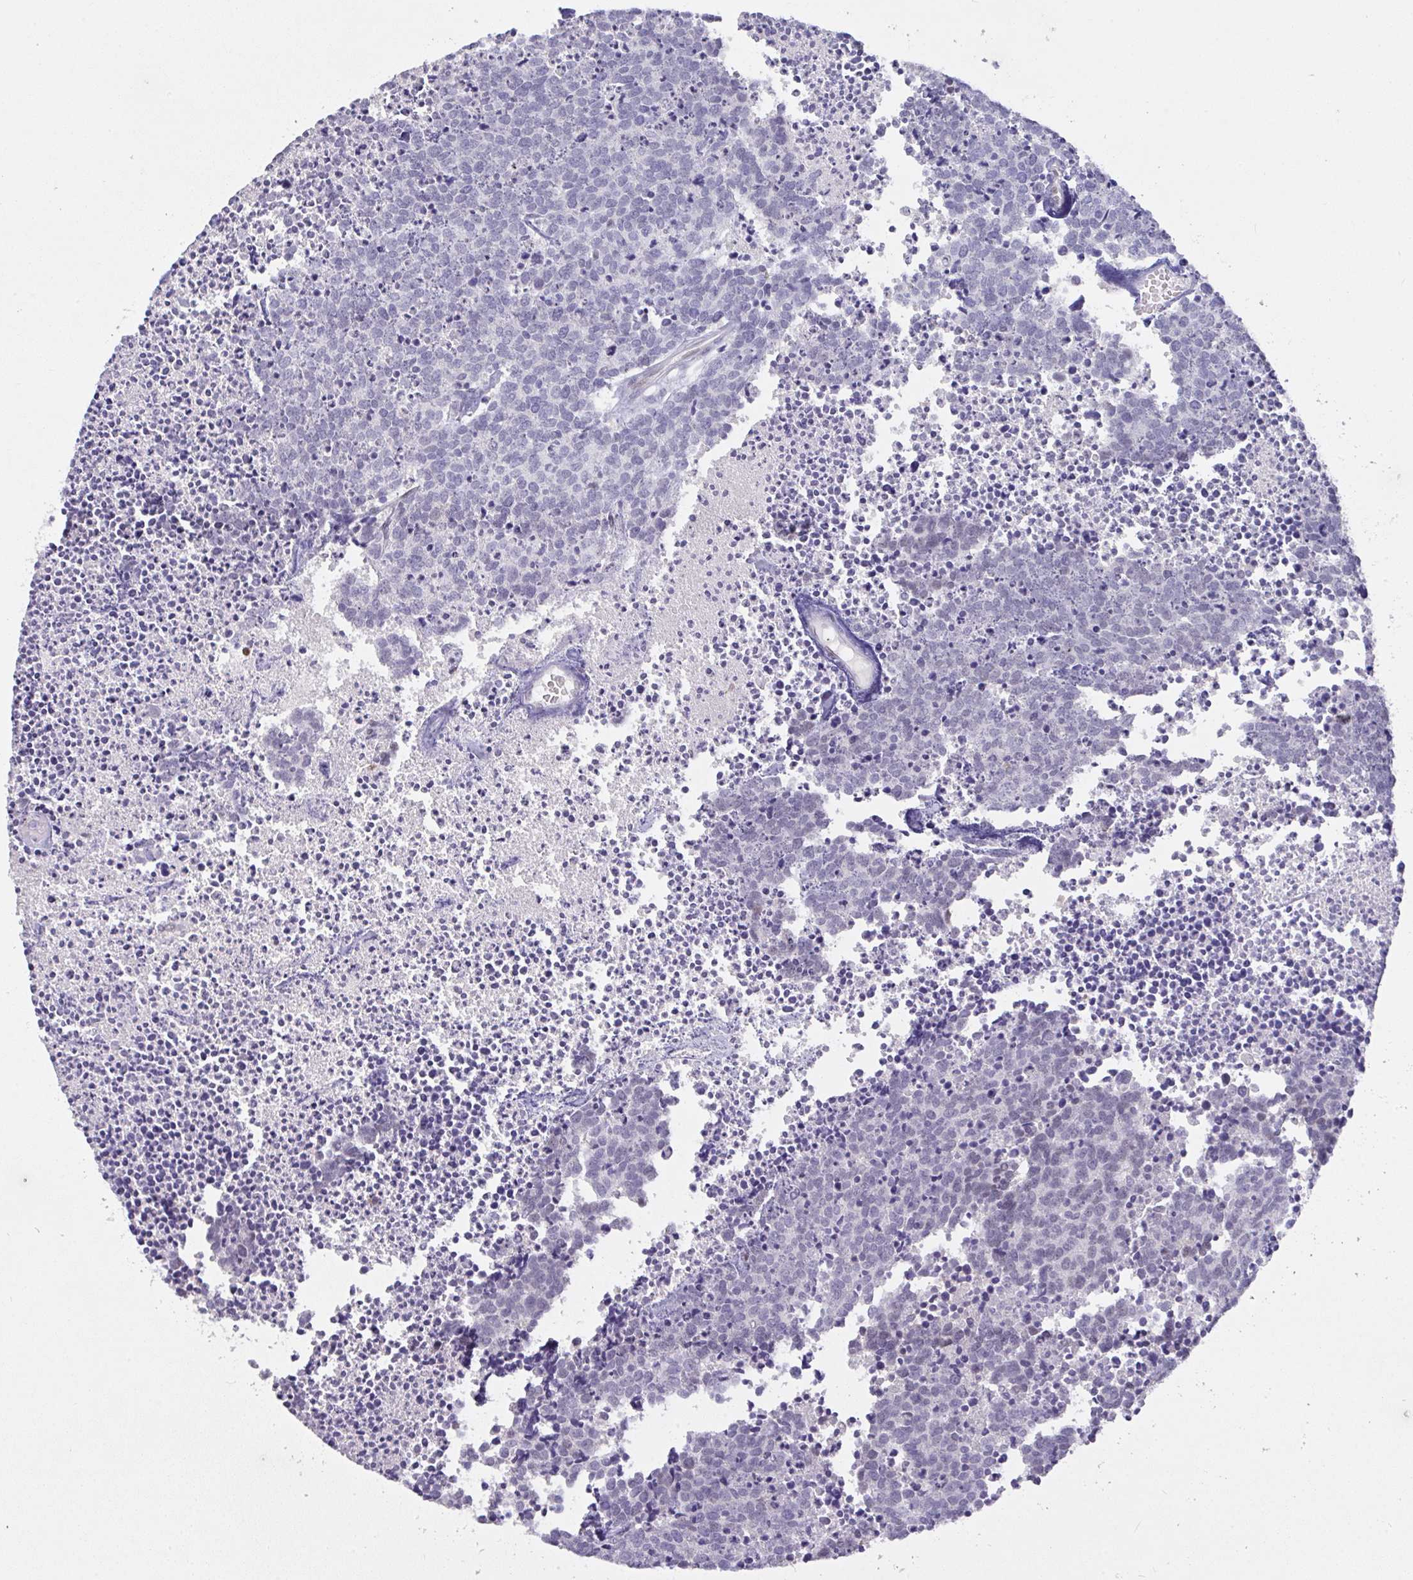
{"staining": {"intensity": "negative", "quantity": "none", "location": "none"}, "tissue": "carcinoid", "cell_type": "Tumor cells", "image_type": "cancer", "snomed": [{"axis": "morphology", "description": "Carcinoid, malignant, NOS"}, {"axis": "topography", "description": "Skin"}], "caption": "This is a photomicrograph of IHC staining of carcinoid (malignant), which shows no staining in tumor cells.", "gene": "BBX", "patient": {"sex": "female", "age": 79}}